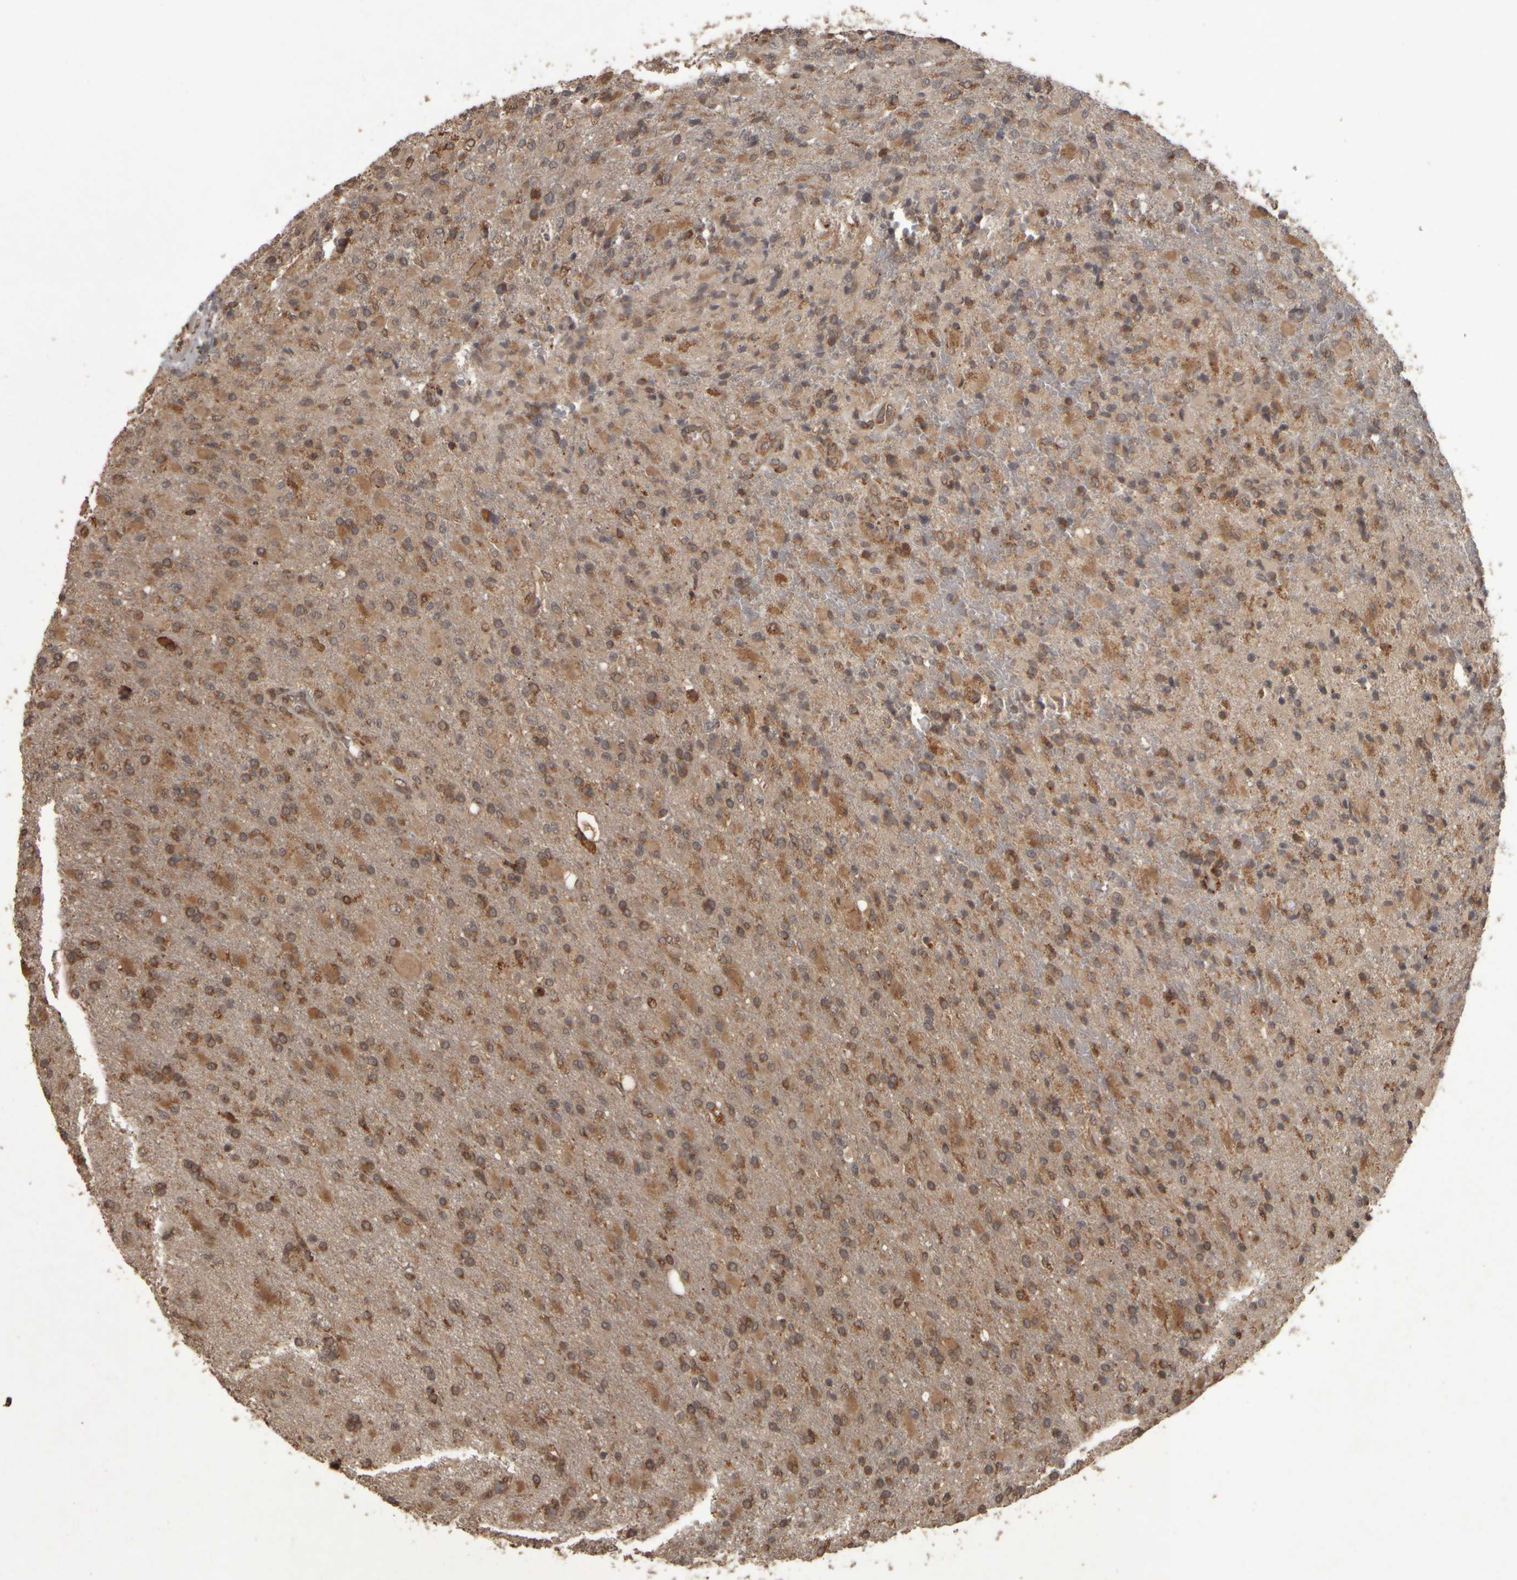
{"staining": {"intensity": "moderate", "quantity": ">75%", "location": "cytoplasmic/membranous"}, "tissue": "glioma", "cell_type": "Tumor cells", "image_type": "cancer", "snomed": [{"axis": "morphology", "description": "Glioma, malignant, High grade"}, {"axis": "topography", "description": "Brain"}], "caption": "Human malignant glioma (high-grade) stained for a protein (brown) exhibits moderate cytoplasmic/membranous positive staining in approximately >75% of tumor cells.", "gene": "AGBL3", "patient": {"sex": "male", "age": 71}}